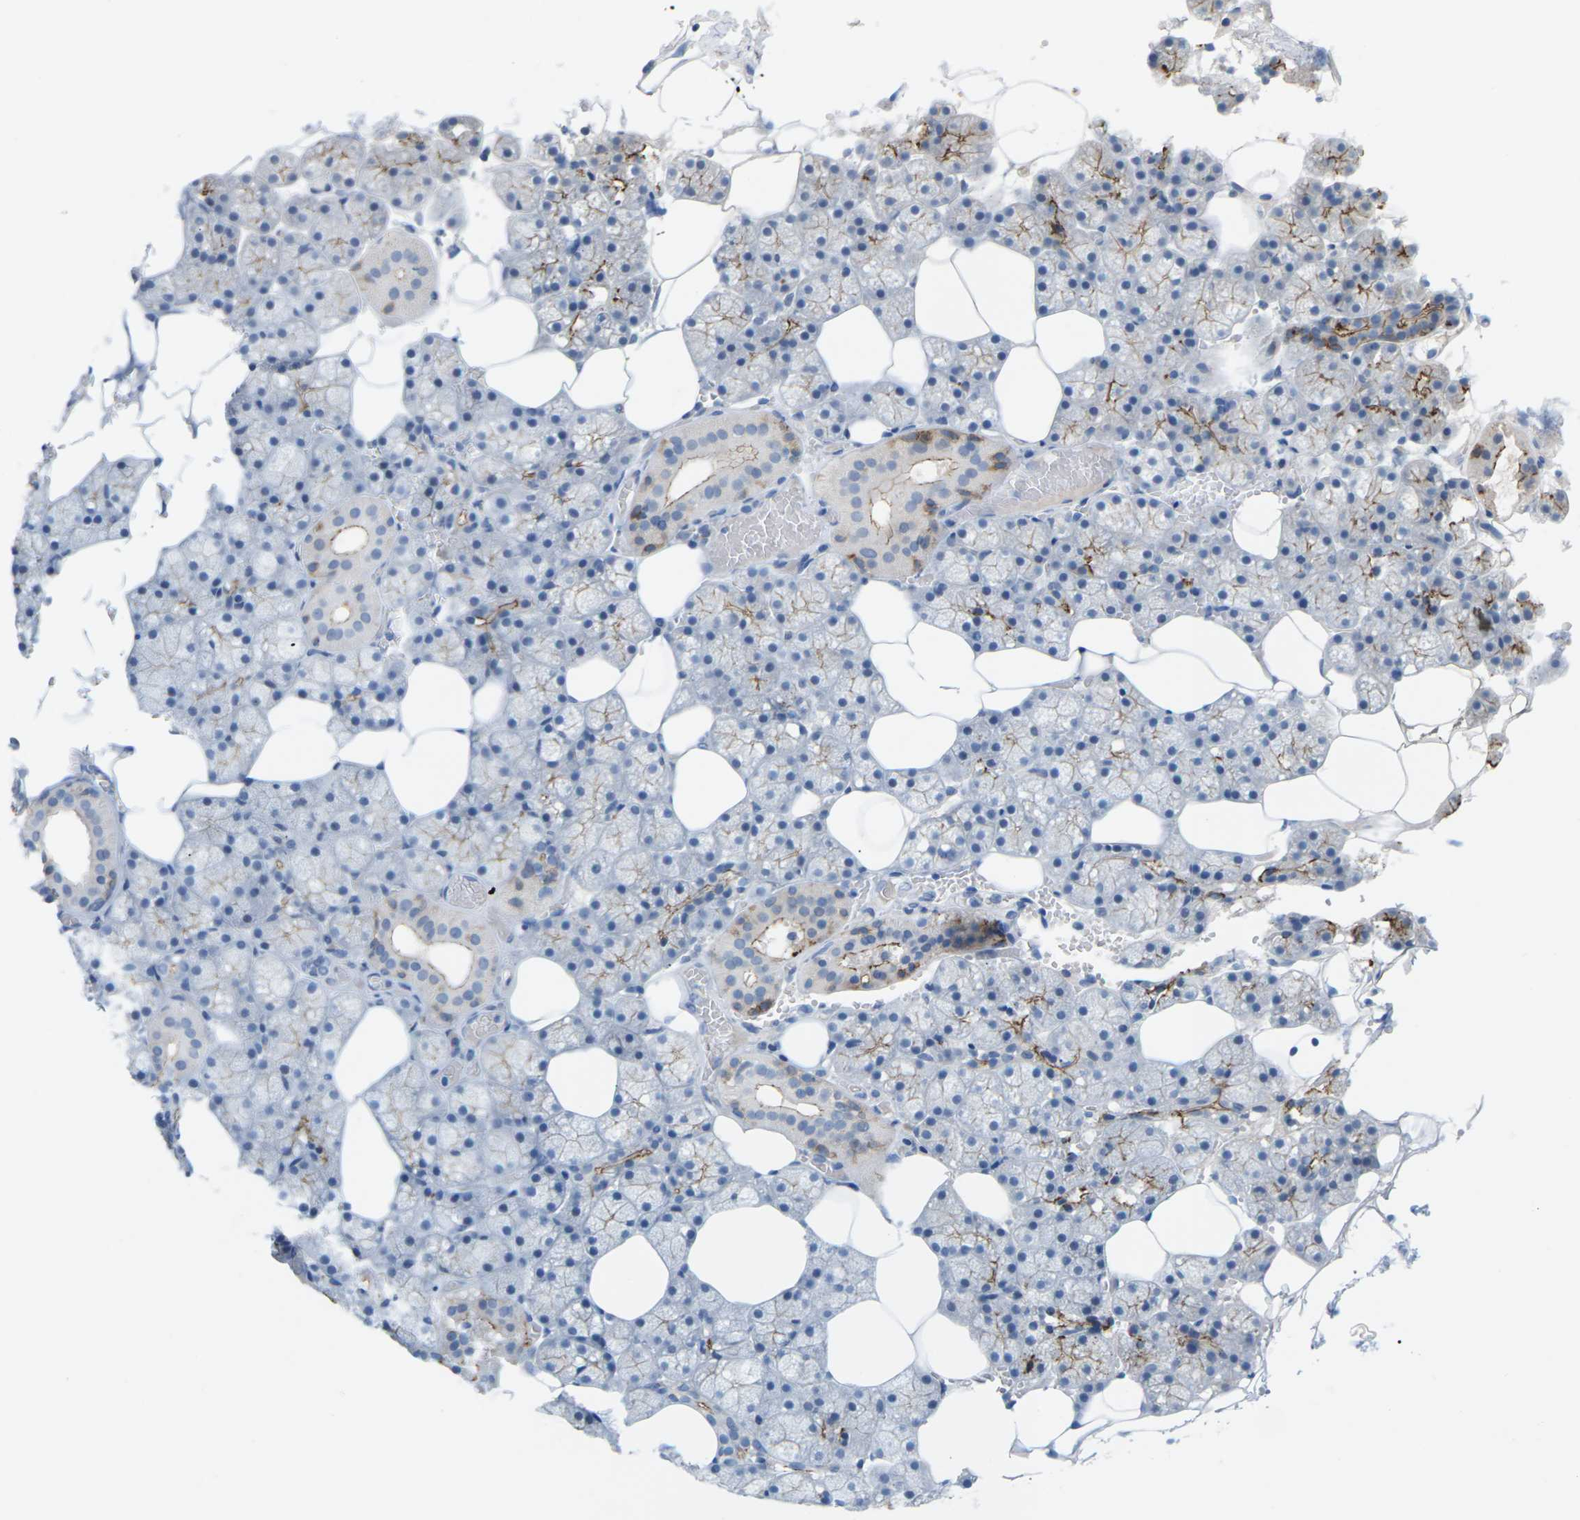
{"staining": {"intensity": "moderate", "quantity": "25%-75%", "location": "cytoplasmic/membranous"}, "tissue": "salivary gland", "cell_type": "Glandular cells", "image_type": "normal", "snomed": [{"axis": "morphology", "description": "Normal tissue, NOS"}, {"axis": "topography", "description": "Salivary gland"}], "caption": "The immunohistochemical stain shows moderate cytoplasmic/membranous expression in glandular cells of normal salivary gland. The staining was performed using DAB to visualize the protein expression in brown, while the nuclei were stained in blue with hematoxylin (Magnification: 20x).", "gene": "CLDN3", "patient": {"sex": "male", "age": 62}}